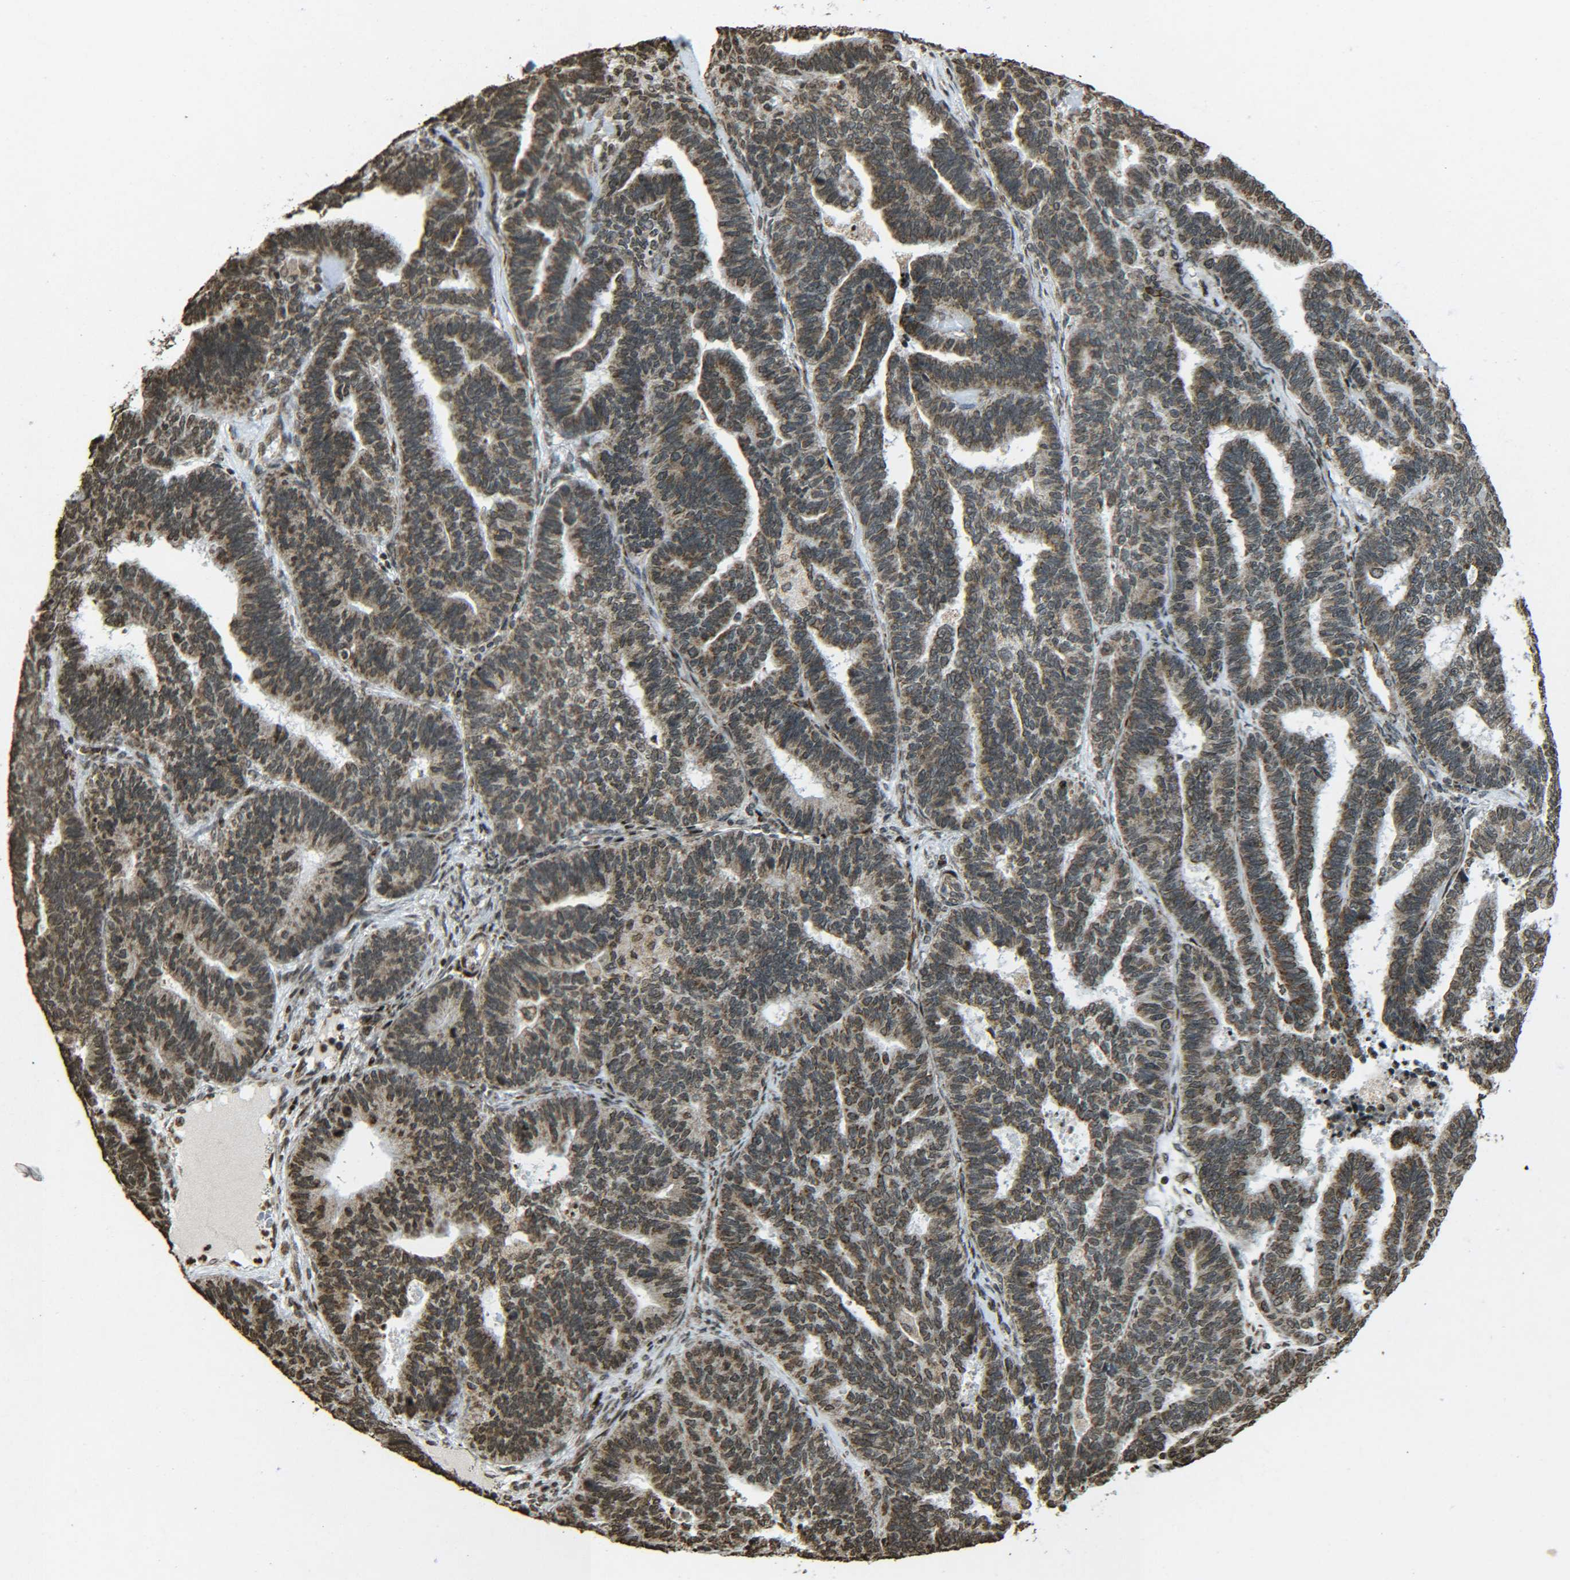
{"staining": {"intensity": "moderate", "quantity": "25%-75%", "location": "cytoplasmic/membranous,nuclear"}, "tissue": "endometrial cancer", "cell_type": "Tumor cells", "image_type": "cancer", "snomed": [{"axis": "morphology", "description": "Adenocarcinoma, NOS"}, {"axis": "topography", "description": "Endometrium"}], "caption": "Tumor cells display moderate cytoplasmic/membranous and nuclear expression in approximately 25%-75% of cells in endometrial cancer. (Brightfield microscopy of DAB IHC at high magnification).", "gene": "NEUROG2", "patient": {"sex": "female", "age": 70}}